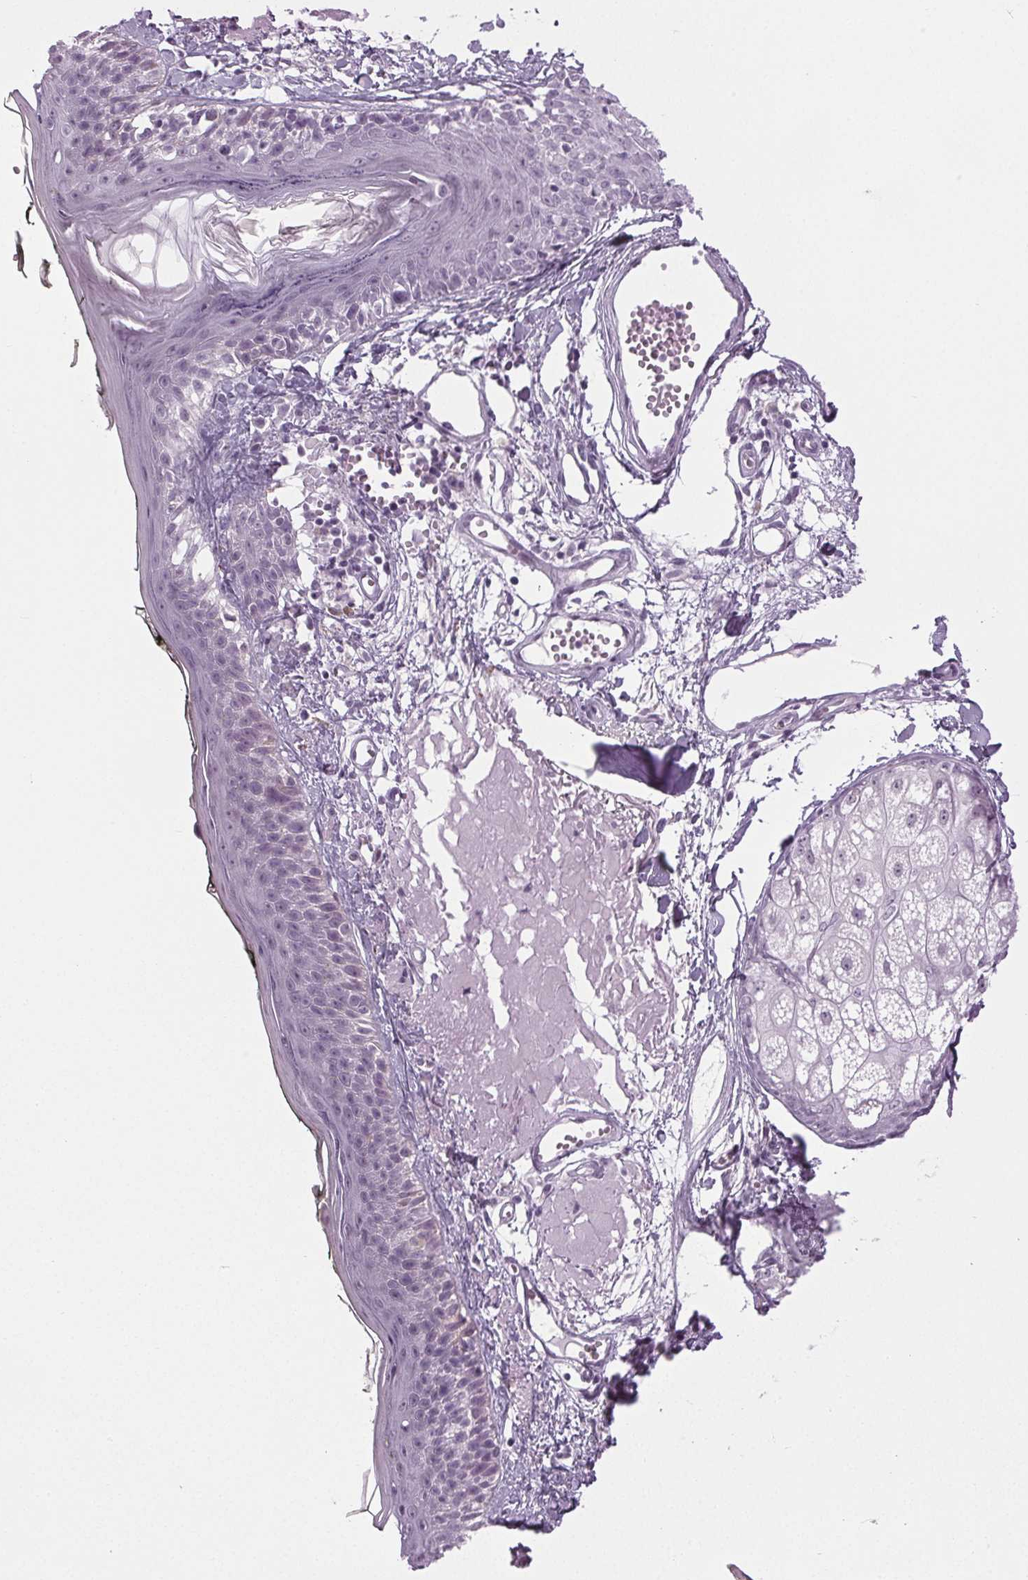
{"staining": {"intensity": "negative", "quantity": "none", "location": "none"}, "tissue": "skin", "cell_type": "Fibroblasts", "image_type": "normal", "snomed": [{"axis": "morphology", "description": "Normal tissue, NOS"}, {"axis": "topography", "description": "Skin"}], "caption": "An IHC photomicrograph of benign skin is shown. There is no staining in fibroblasts of skin. Nuclei are stained in blue.", "gene": "IGF2BP1", "patient": {"sex": "male", "age": 76}}